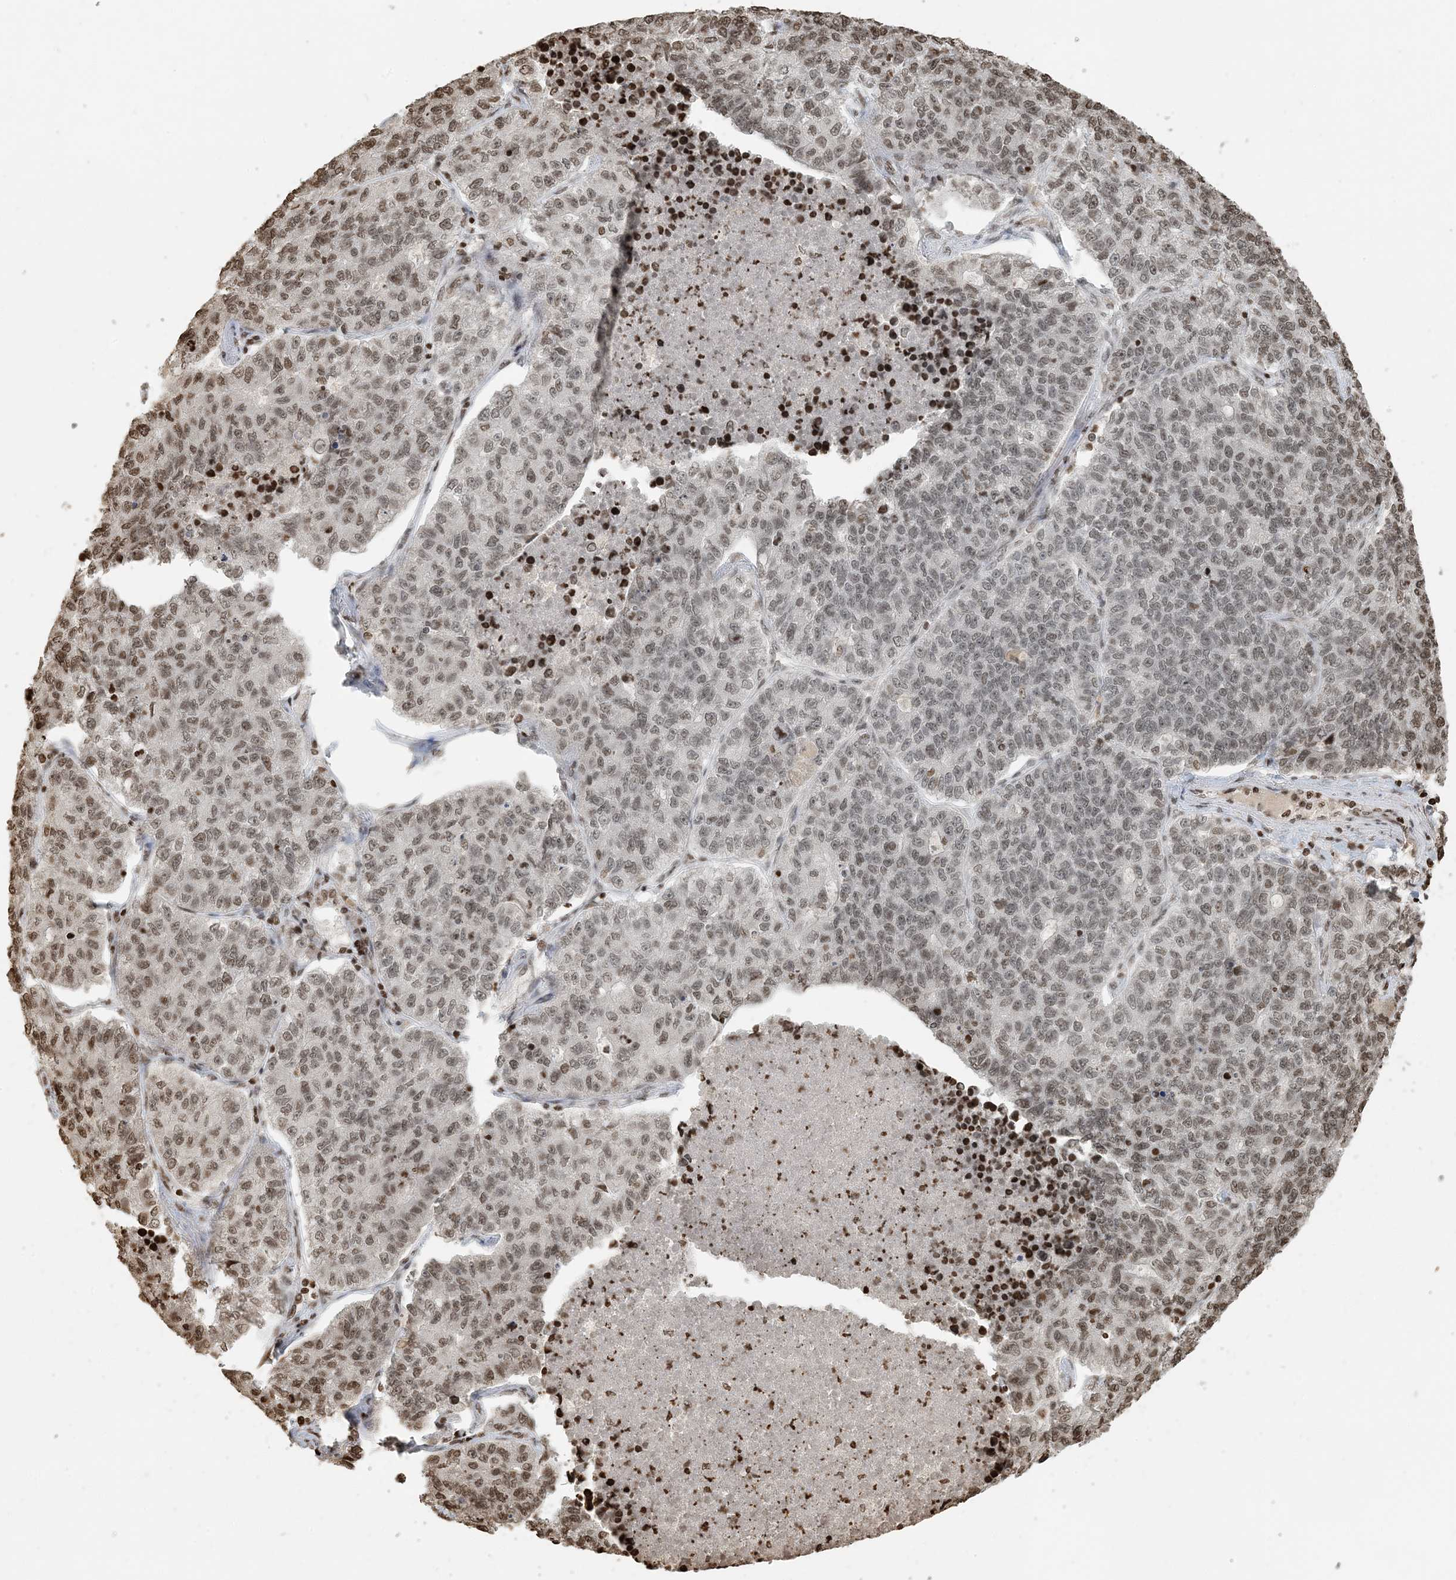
{"staining": {"intensity": "moderate", "quantity": "25%-75%", "location": "nuclear"}, "tissue": "lung cancer", "cell_type": "Tumor cells", "image_type": "cancer", "snomed": [{"axis": "morphology", "description": "Adenocarcinoma, NOS"}, {"axis": "topography", "description": "Lung"}], "caption": "A brown stain labels moderate nuclear expression of a protein in adenocarcinoma (lung) tumor cells.", "gene": "H3-3B", "patient": {"sex": "male", "age": 49}}